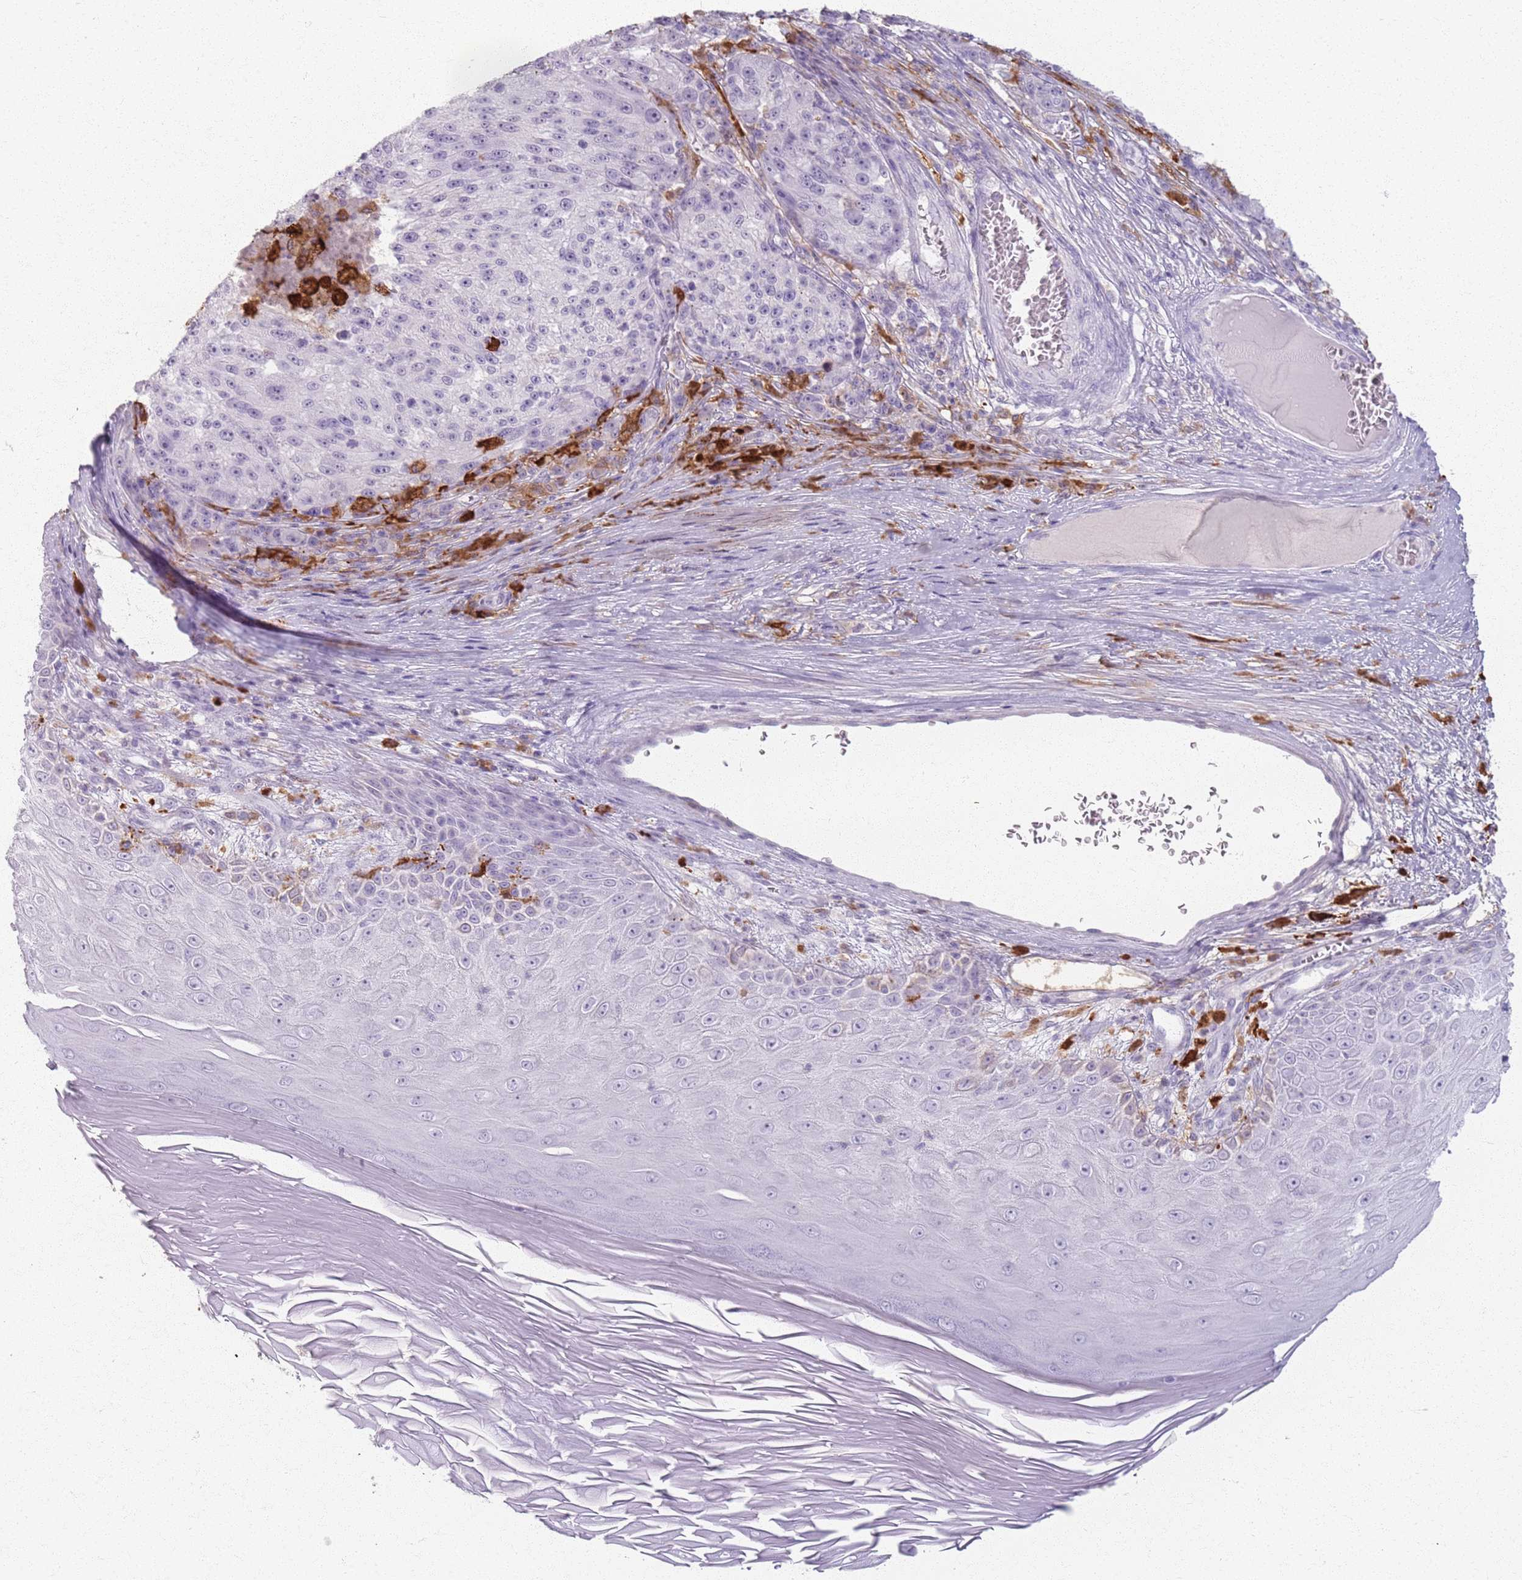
{"staining": {"intensity": "negative", "quantity": "none", "location": "none"}, "tissue": "melanoma", "cell_type": "Tumor cells", "image_type": "cancer", "snomed": [{"axis": "morphology", "description": "Malignant melanoma, NOS"}, {"axis": "topography", "description": "Skin"}], "caption": "The immunohistochemistry histopathology image has no significant expression in tumor cells of melanoma tissue.", "gene": "GDPGP1", "patient": {"sex": "male", "age": 53}}